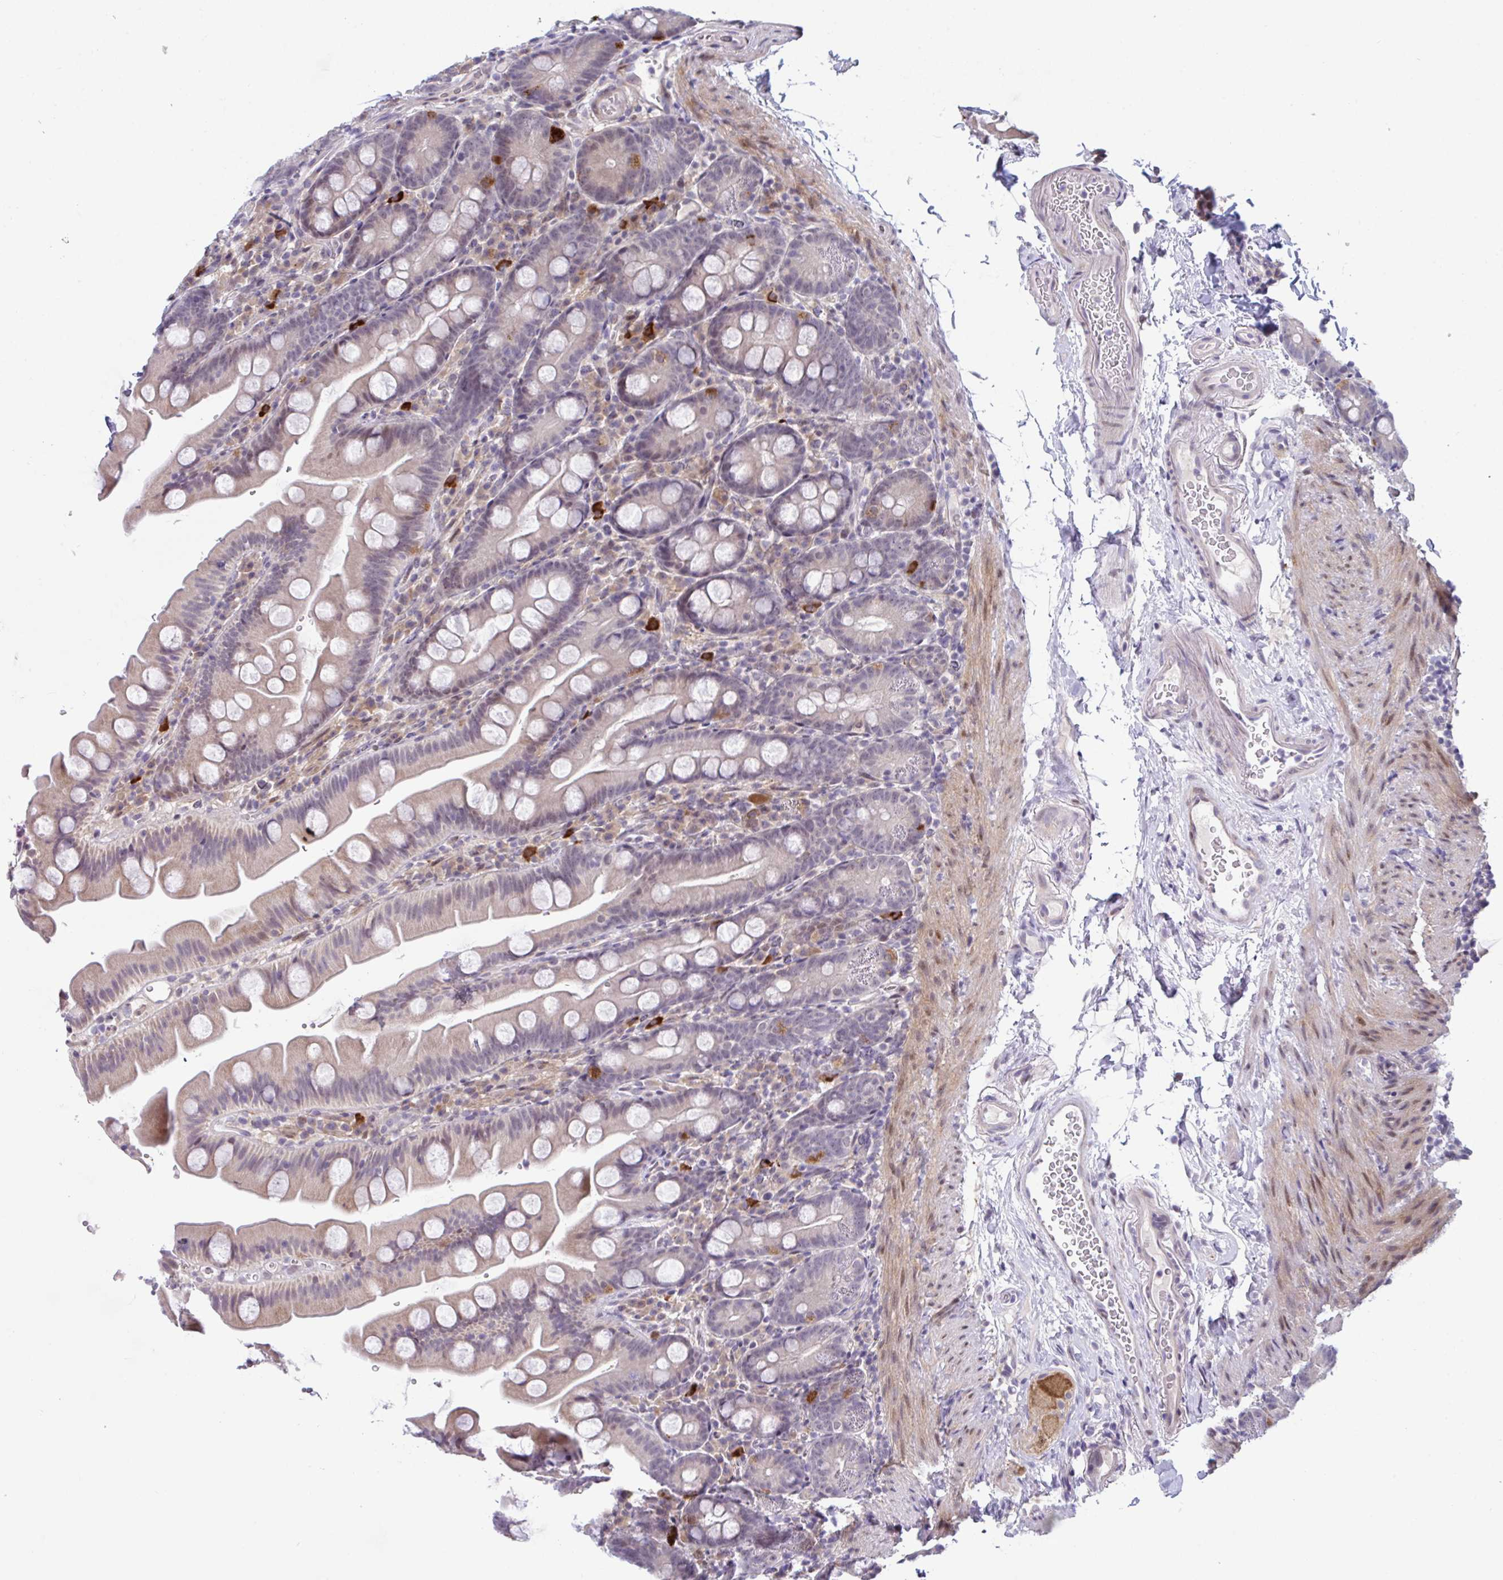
{"staining": {"intensity": "weak", "quantity": "25%-75%", "location": "cytoplasmic/membranous,nuclear"}, "tissue": "small intestine", "cell_type": "Glandular cells", "image_type": "normal", "snomed": [{"axis": "morphology", "description": "Normal tissue, NOS"}, {"axis": "topography", "description": "Small intestine"}], "caption": "The immunohistochemical stain shows weak cytoplasmic/membranous,nuclear staining in glandular cells of unremarkable small intestine.", "gene": "USP35", "patient": {"sex": "female", "age": 68}}